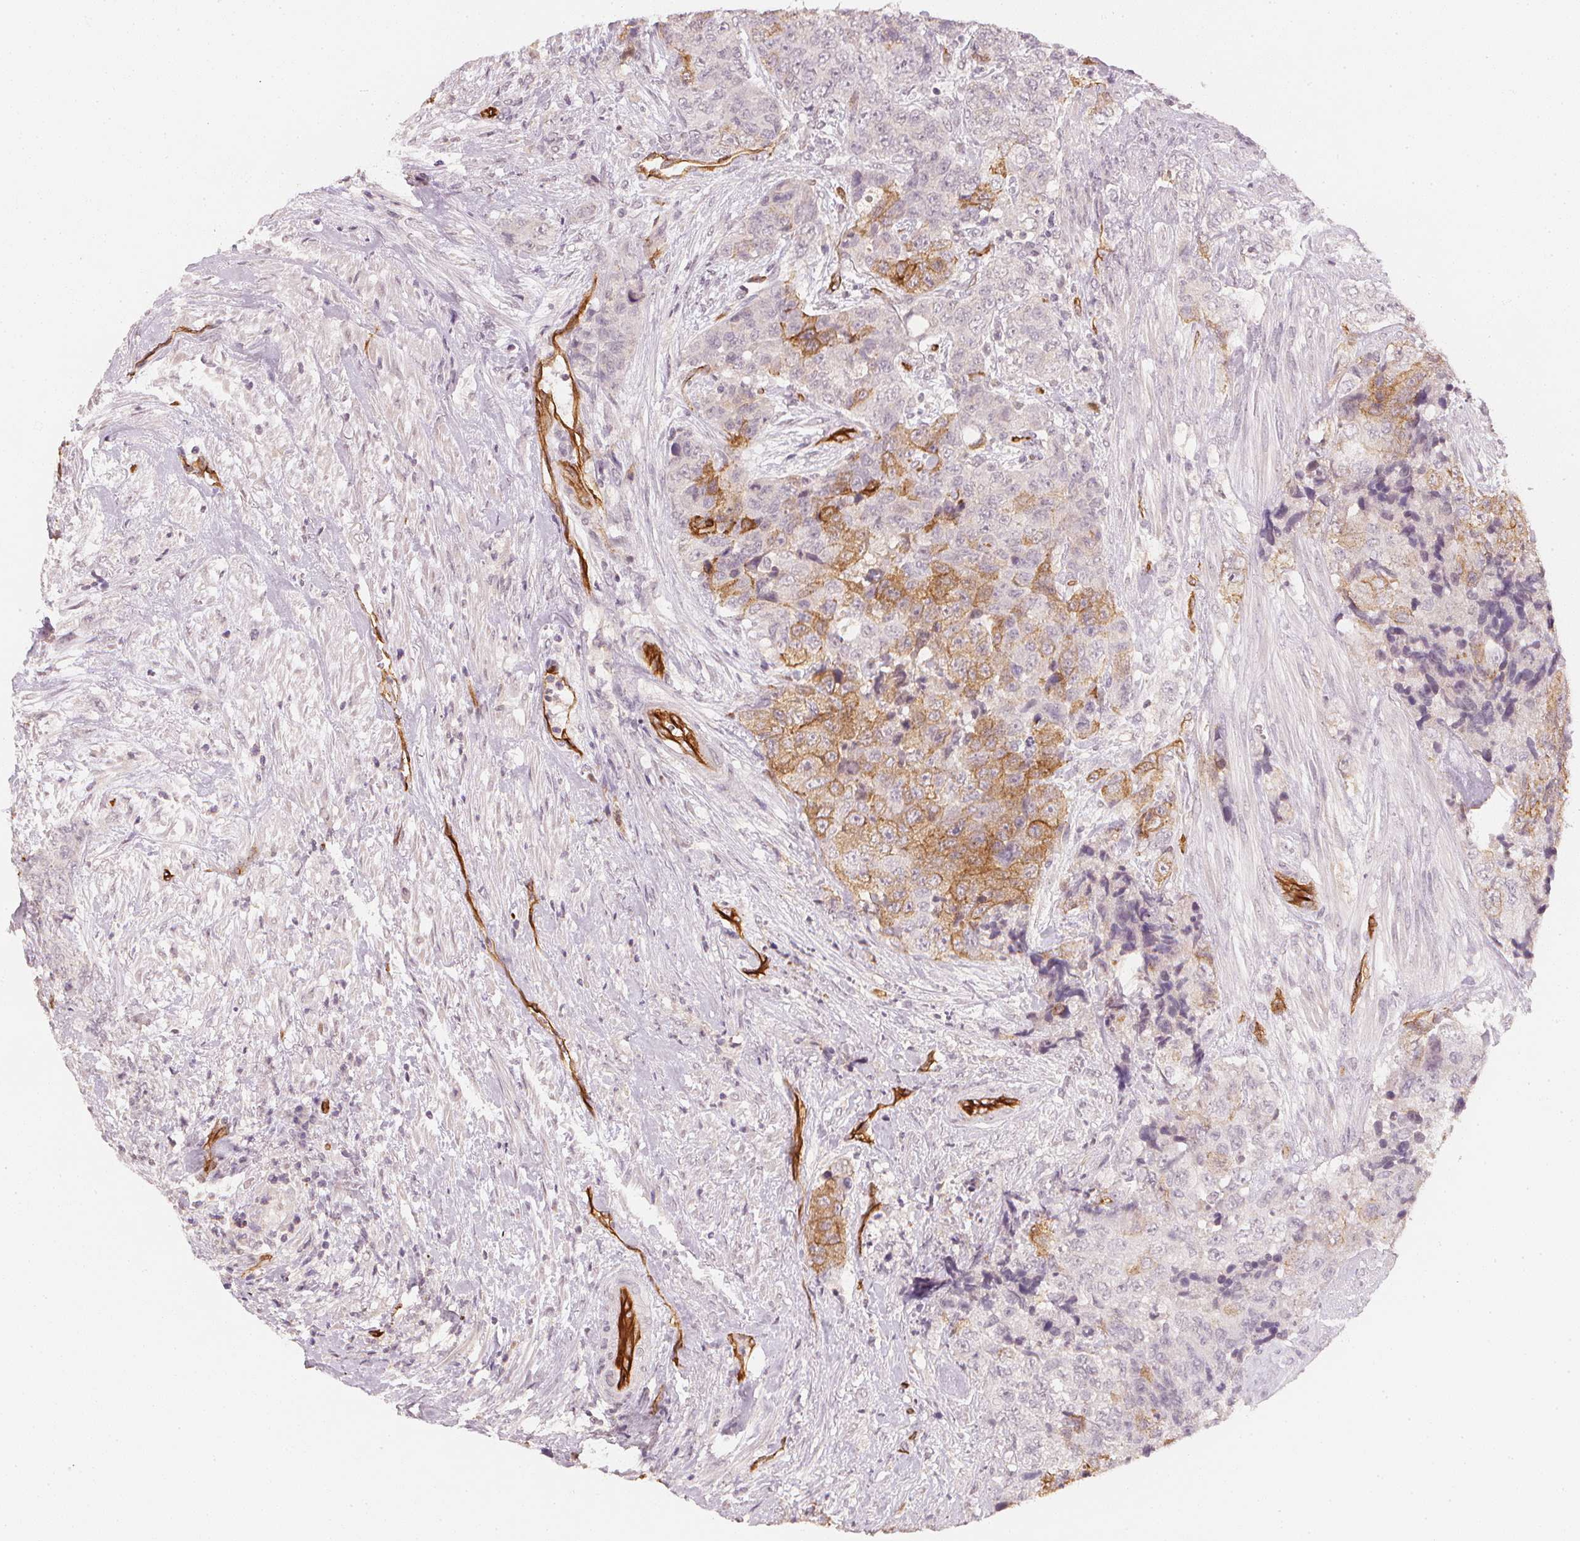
{"staining": {"intensity": "moderate", "quantity": "<25%", "location": "cytoplasmic/membranous"}, "tissue": "urothelial cancer", "cell_type": "Tumor cells", "image_type": "cancer", "snomed": [{"axis": "morphology", "description": "Urothelial carcinoma, High grade"}, {"axis": "topography", "description": "Urinary bladder"}], "caption": "IHC of high-grade urothelial carcinoma demonstrates low levels of moderate cytoplasmic/membranous positivity in about <25% of tumor cells.", "gene": "CIB1", "patient": {"sex": "female", "age": 78}}